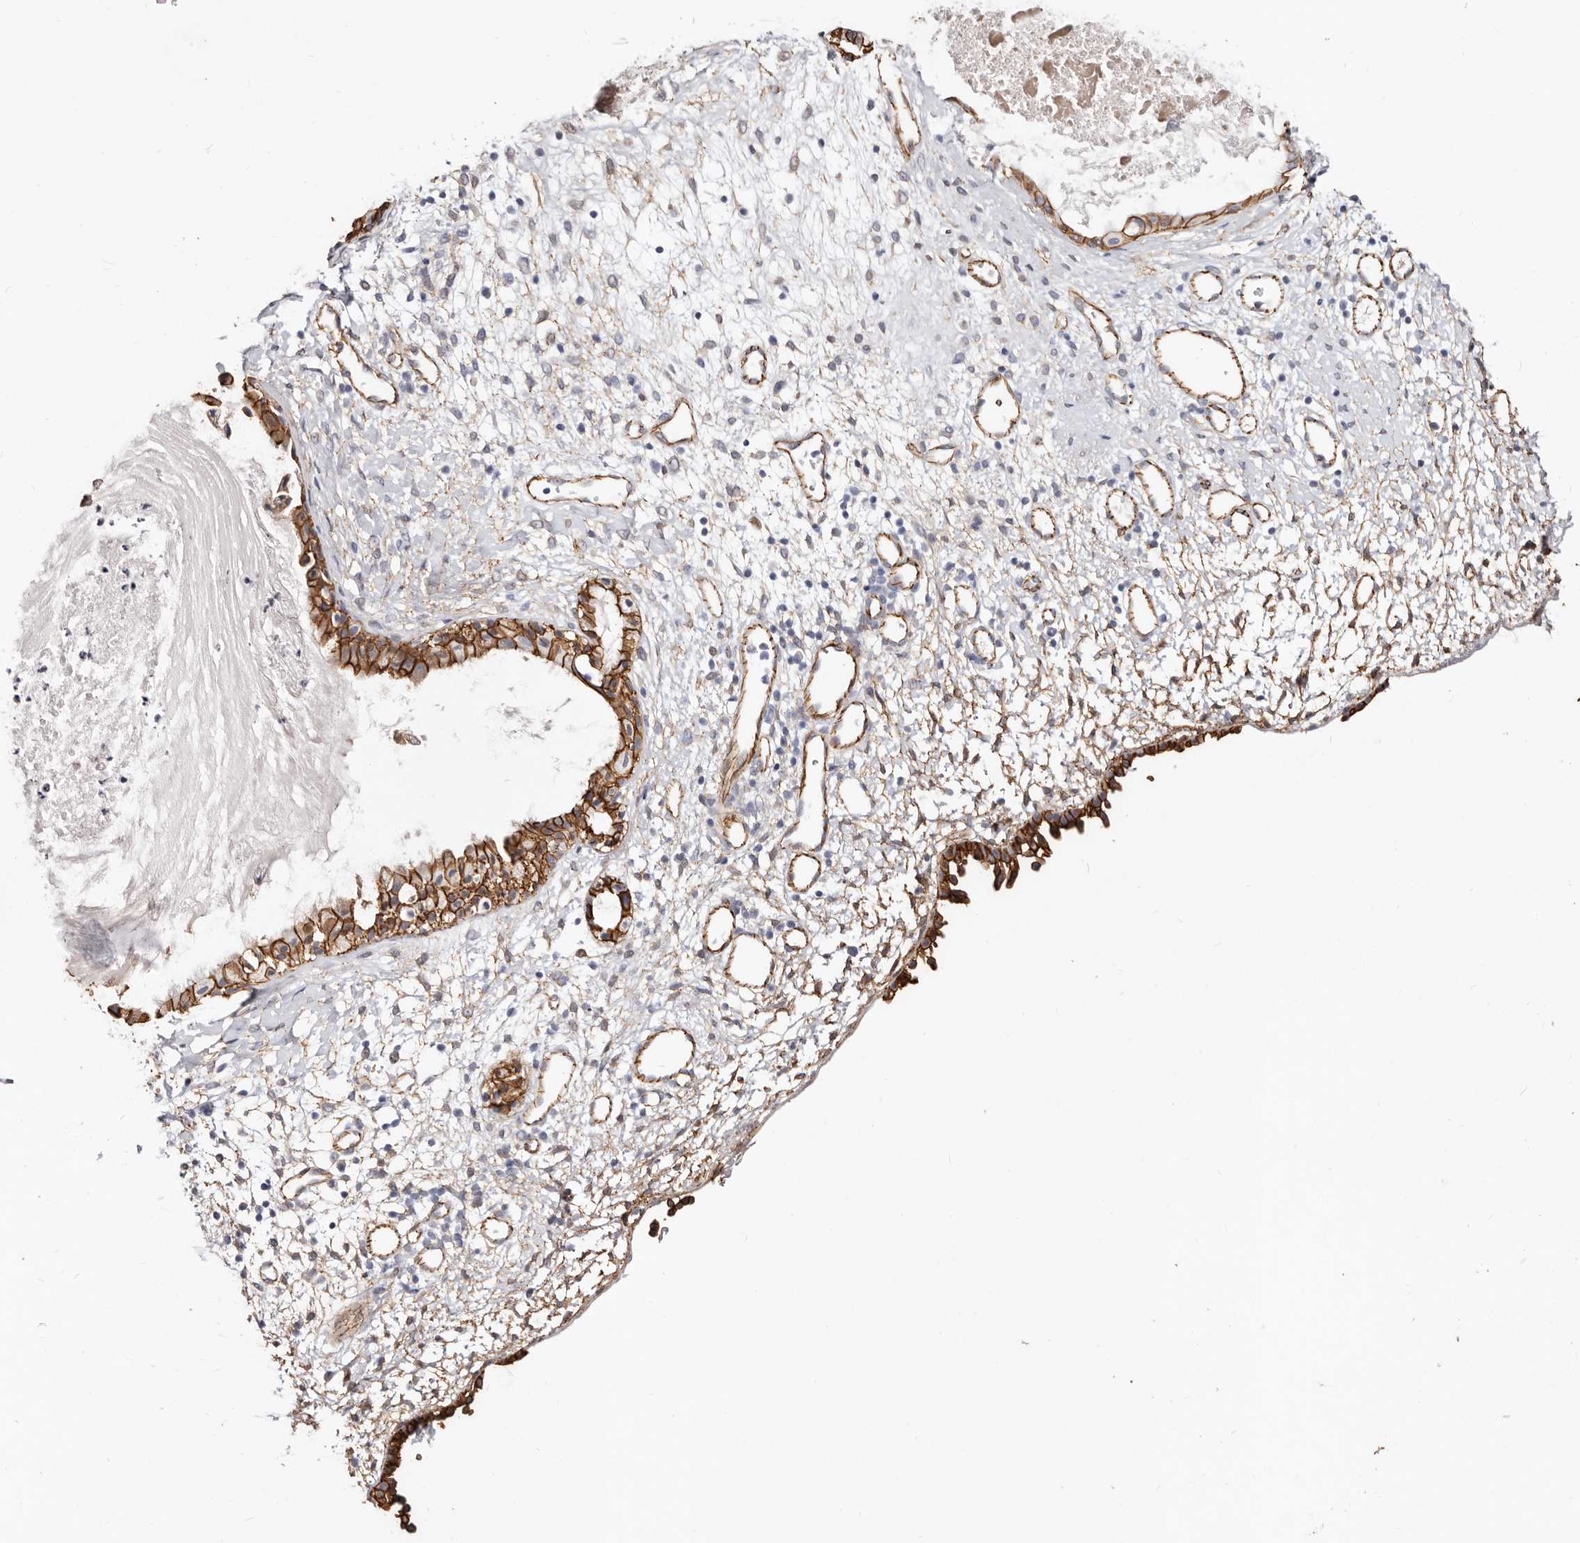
{"staining": {"intensity": "strong", "quantity": ">75%", "location": "cytoplasmic/membranous"}, "tissue": "nasopharynx", "cell_type": "Respiratory epithelial cells", "image_type": "normal", "snomed": [{"axis": "morphology", "description": "Normal tissue, NOS"}, {"axis": "topography", "description": "Nasopharynx"}], "caption": "Unremarkable nasopharynx was stained to show a protein in brown. There is high levels of strong cytoplasmic/membranous positivity in about >75% of respiratory epithelial cells.", "gene": "CTNNB1", "patient": {"sex": "male", "age": 22}}